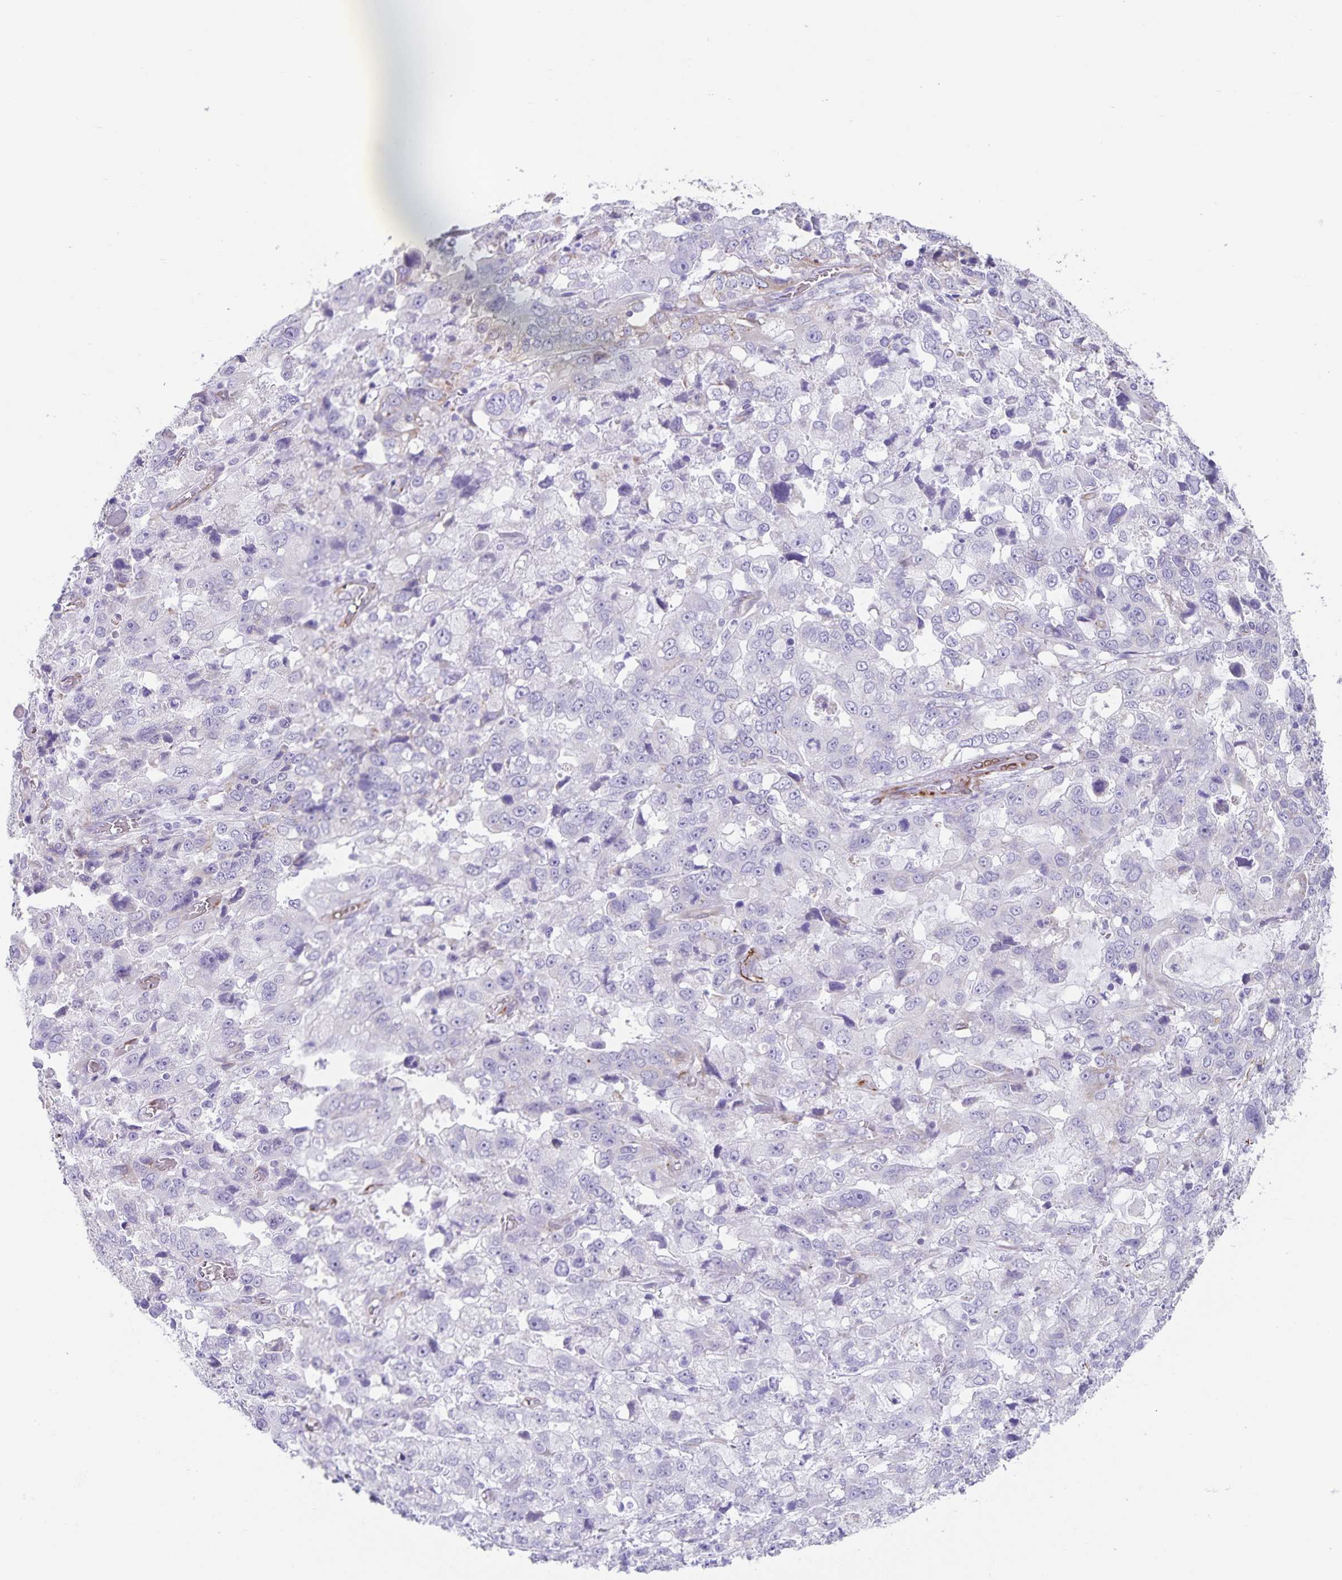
{"staining": {"intensity": "negative", "quantity": "none", "location": "none"}, "tissue": "stomach cancer", "cell_type": "Tumor cells", "image_type": "cancer", "snomed": [{"axis": "morphology", "description": "Adenocarcinoma, NOS"}, {"axis": "topography", "description": "Stomach, upper"}], "caption": "Immunohistochemical staining of stomach adenocarcinoma reveals no significant staining in tumor cells.", "gene": "SYNM", "patient": {"sex": "female", "age": 81}}